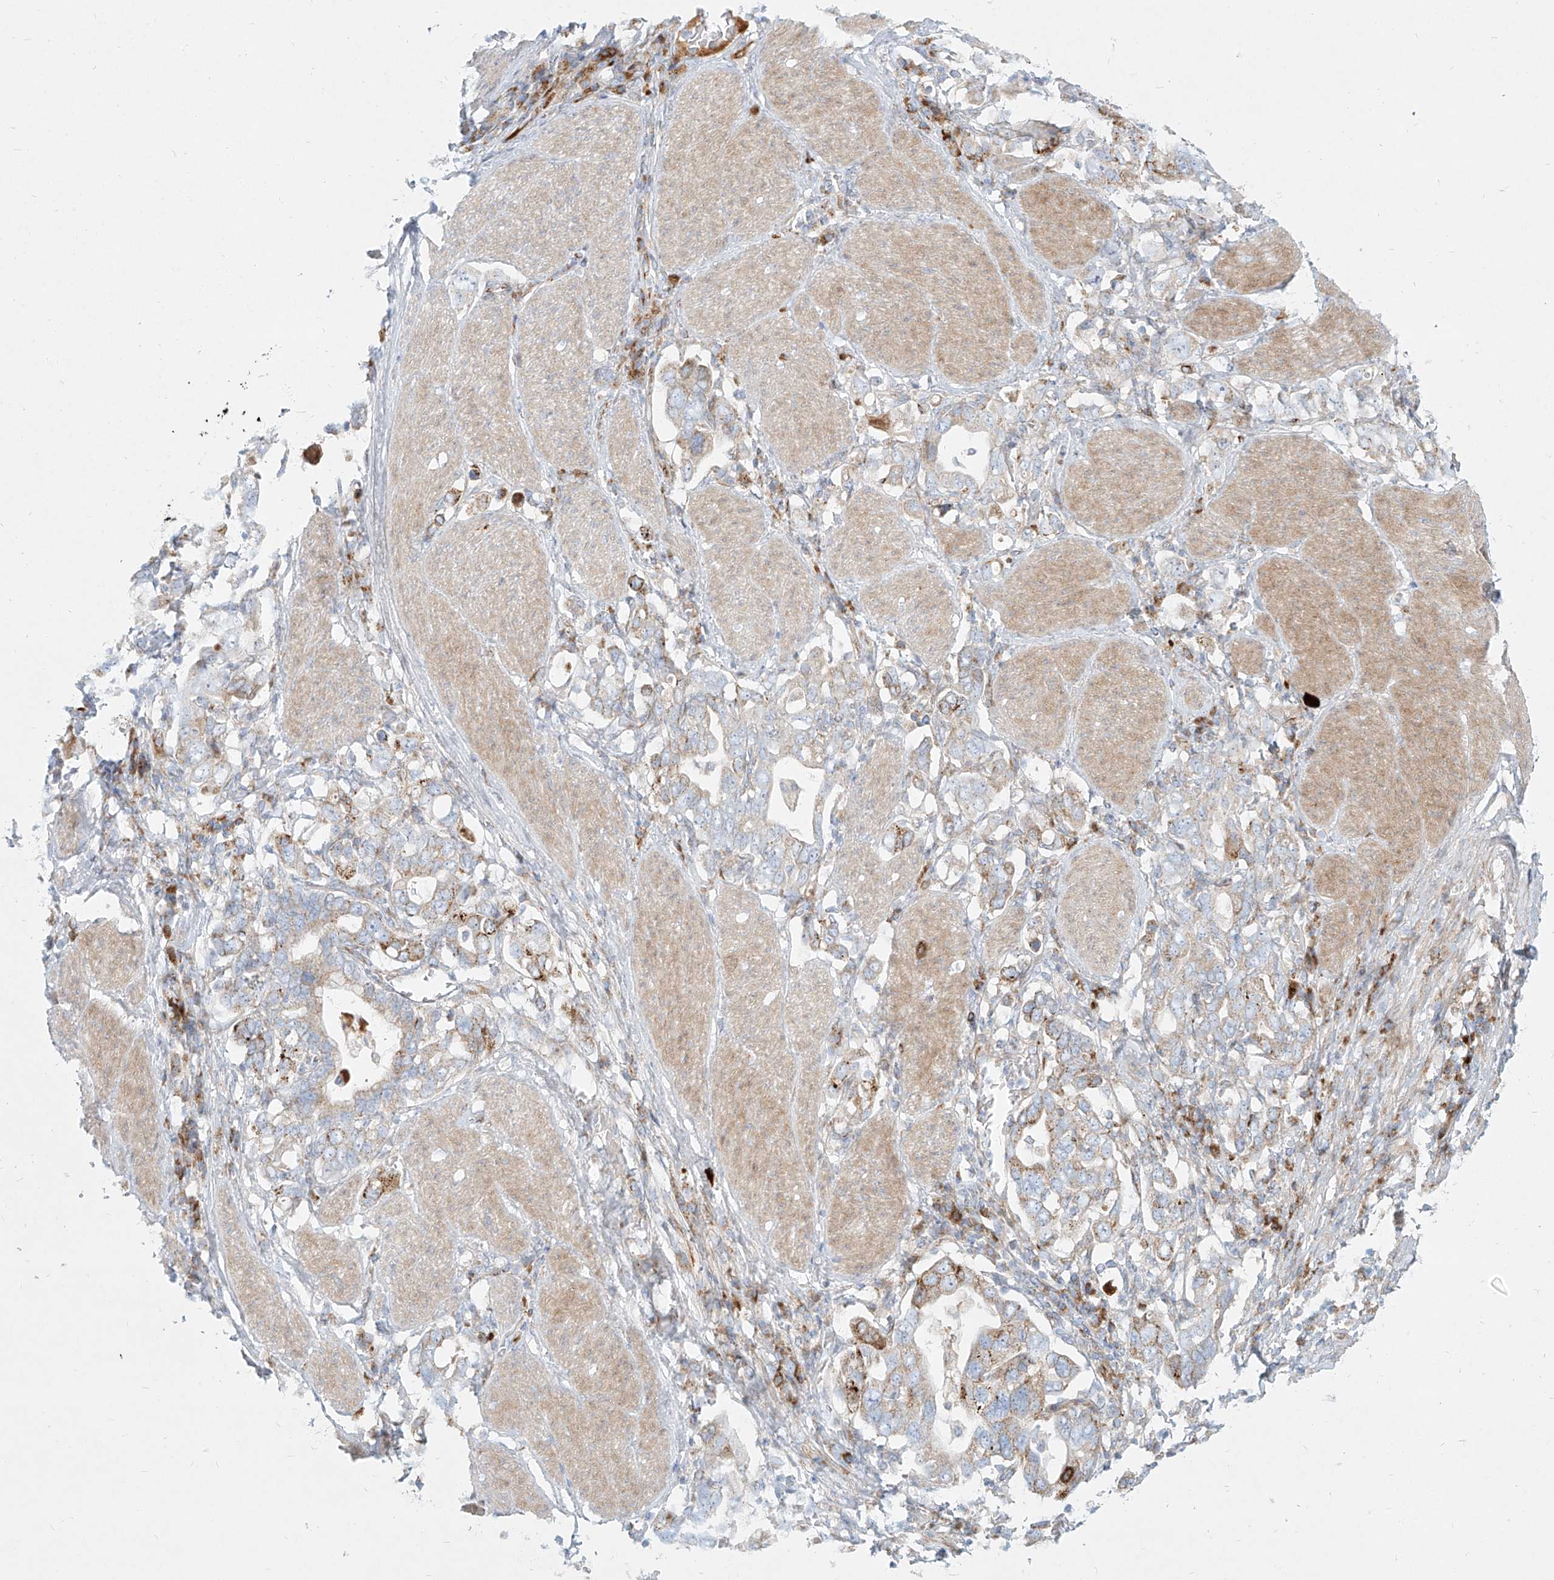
{"staining": {"intensity": "moderate", "quantity": "<25%", "location": "cytoplasmic/membranous"}, "tissue": "stomach cancer", "cell_type": "Tumor cells", "image_type": "cancer", "snomed": [{"axis": "morphology", "description": "Adenocarcinoma, NOS"}, {"axis": "topography", "description": "Stomach, upper"}], "caption": "Human stomach cancer stained with a brown dye reveals moderate cytoplasmic/membranous positive staining in approximately <25% of tumor cells.", "gene": "MTX2", "patient": {"sex": "male", "age": 62}}